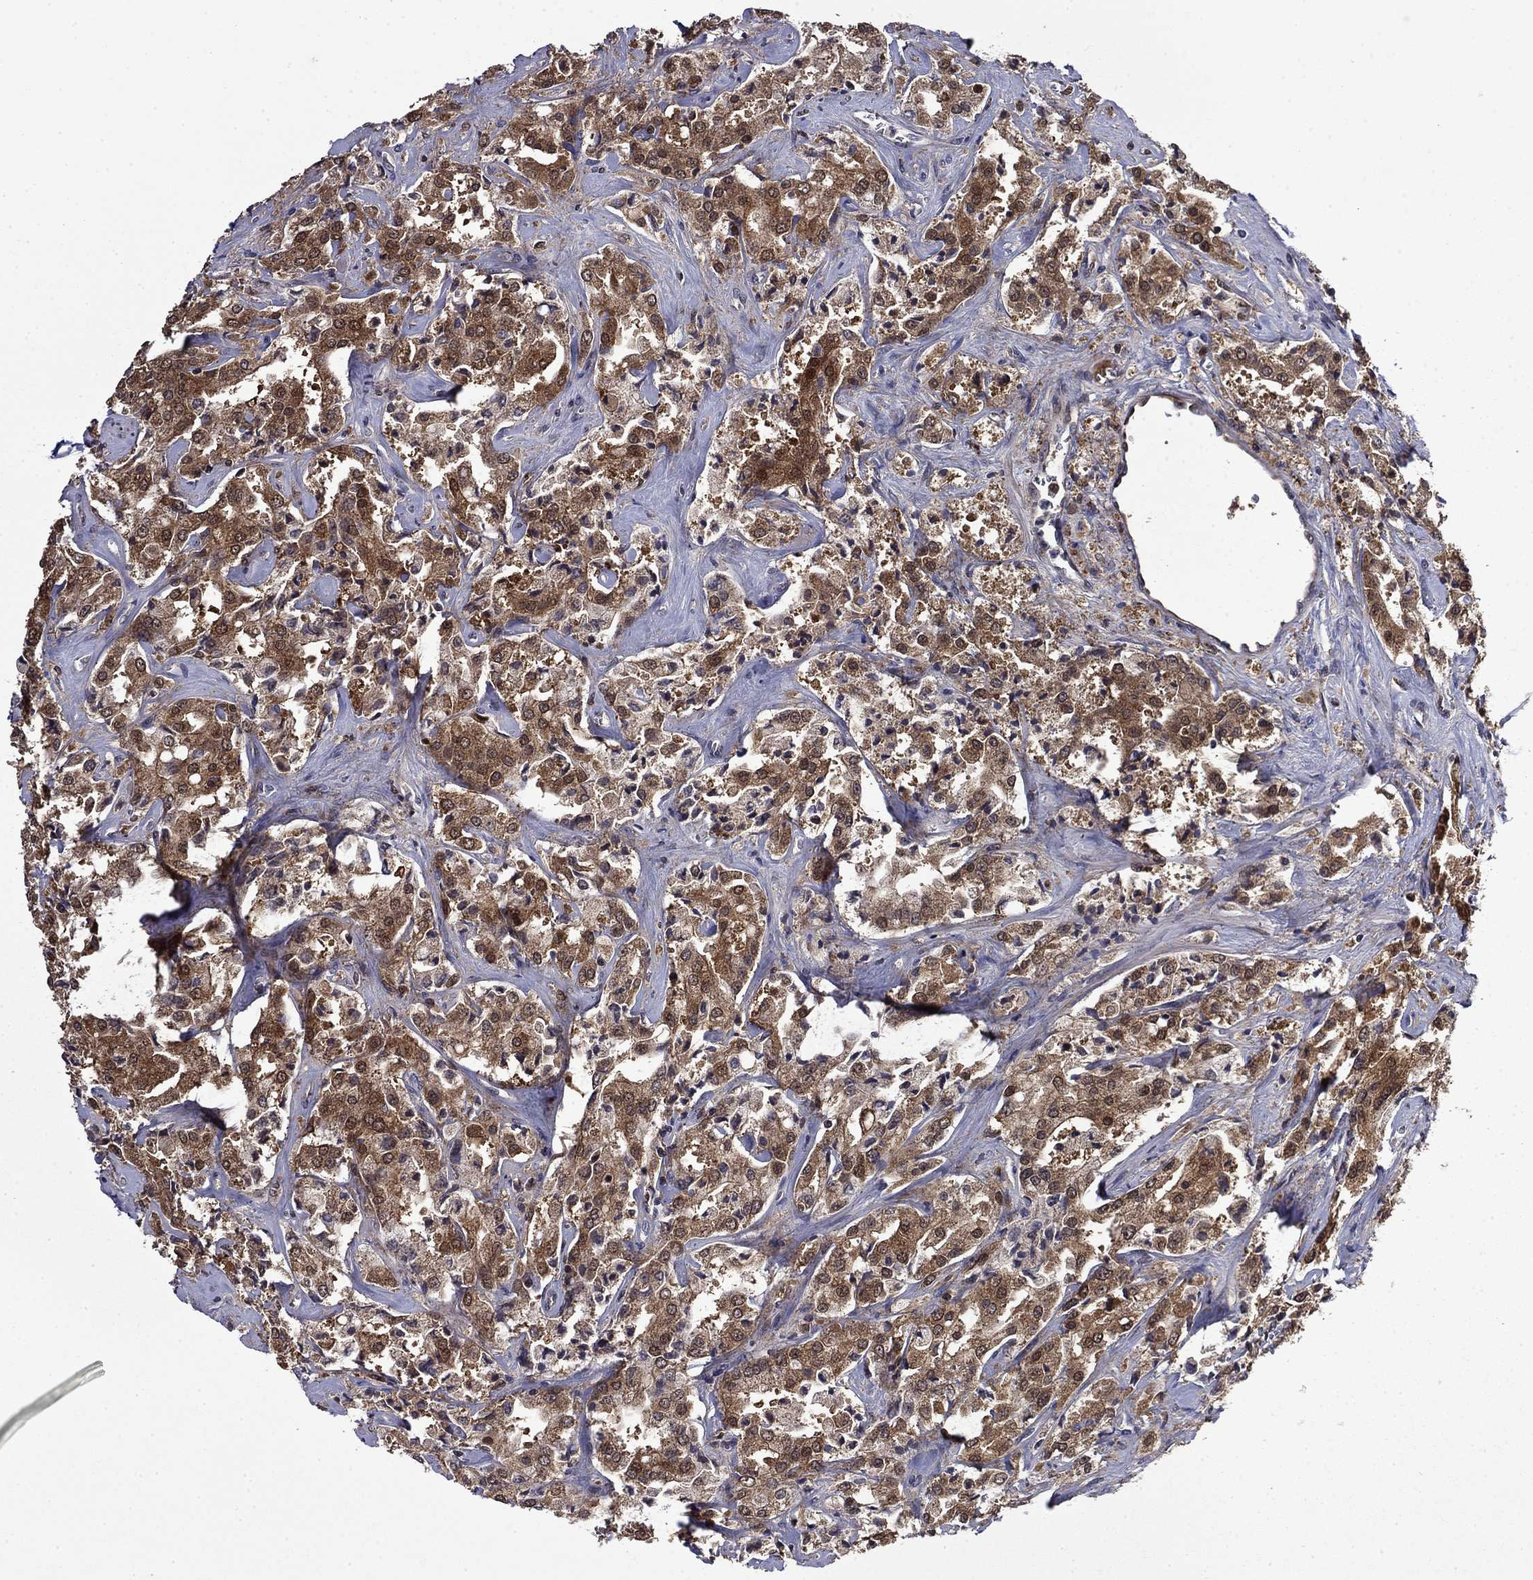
{"staining": {"intensity": "strong", "quantity": ">75%", "location": "cytoplasmic/membranous"}, "tissue": "prostate cancer", "cell_type": "Tumor cells", "image_type": "cancer", "snomed": [{"axis": "morphology", "description": "Adenocarcinoma, NOS"}, {"axis": "topography", "description": "Prostate"}], "caption": "Adenocarcinoma (prostate) was stained to show a protein in brown. There is high levels of strong cytoplasmic/membranous positivity in approximately >75% of tumor cells. Using DAB (brown) and hematoxylin (blue) stains, captured at high magnification using brightfield microscopy.", "gene": "TPMT", "patient": {"sex": "male", "age": 66}}